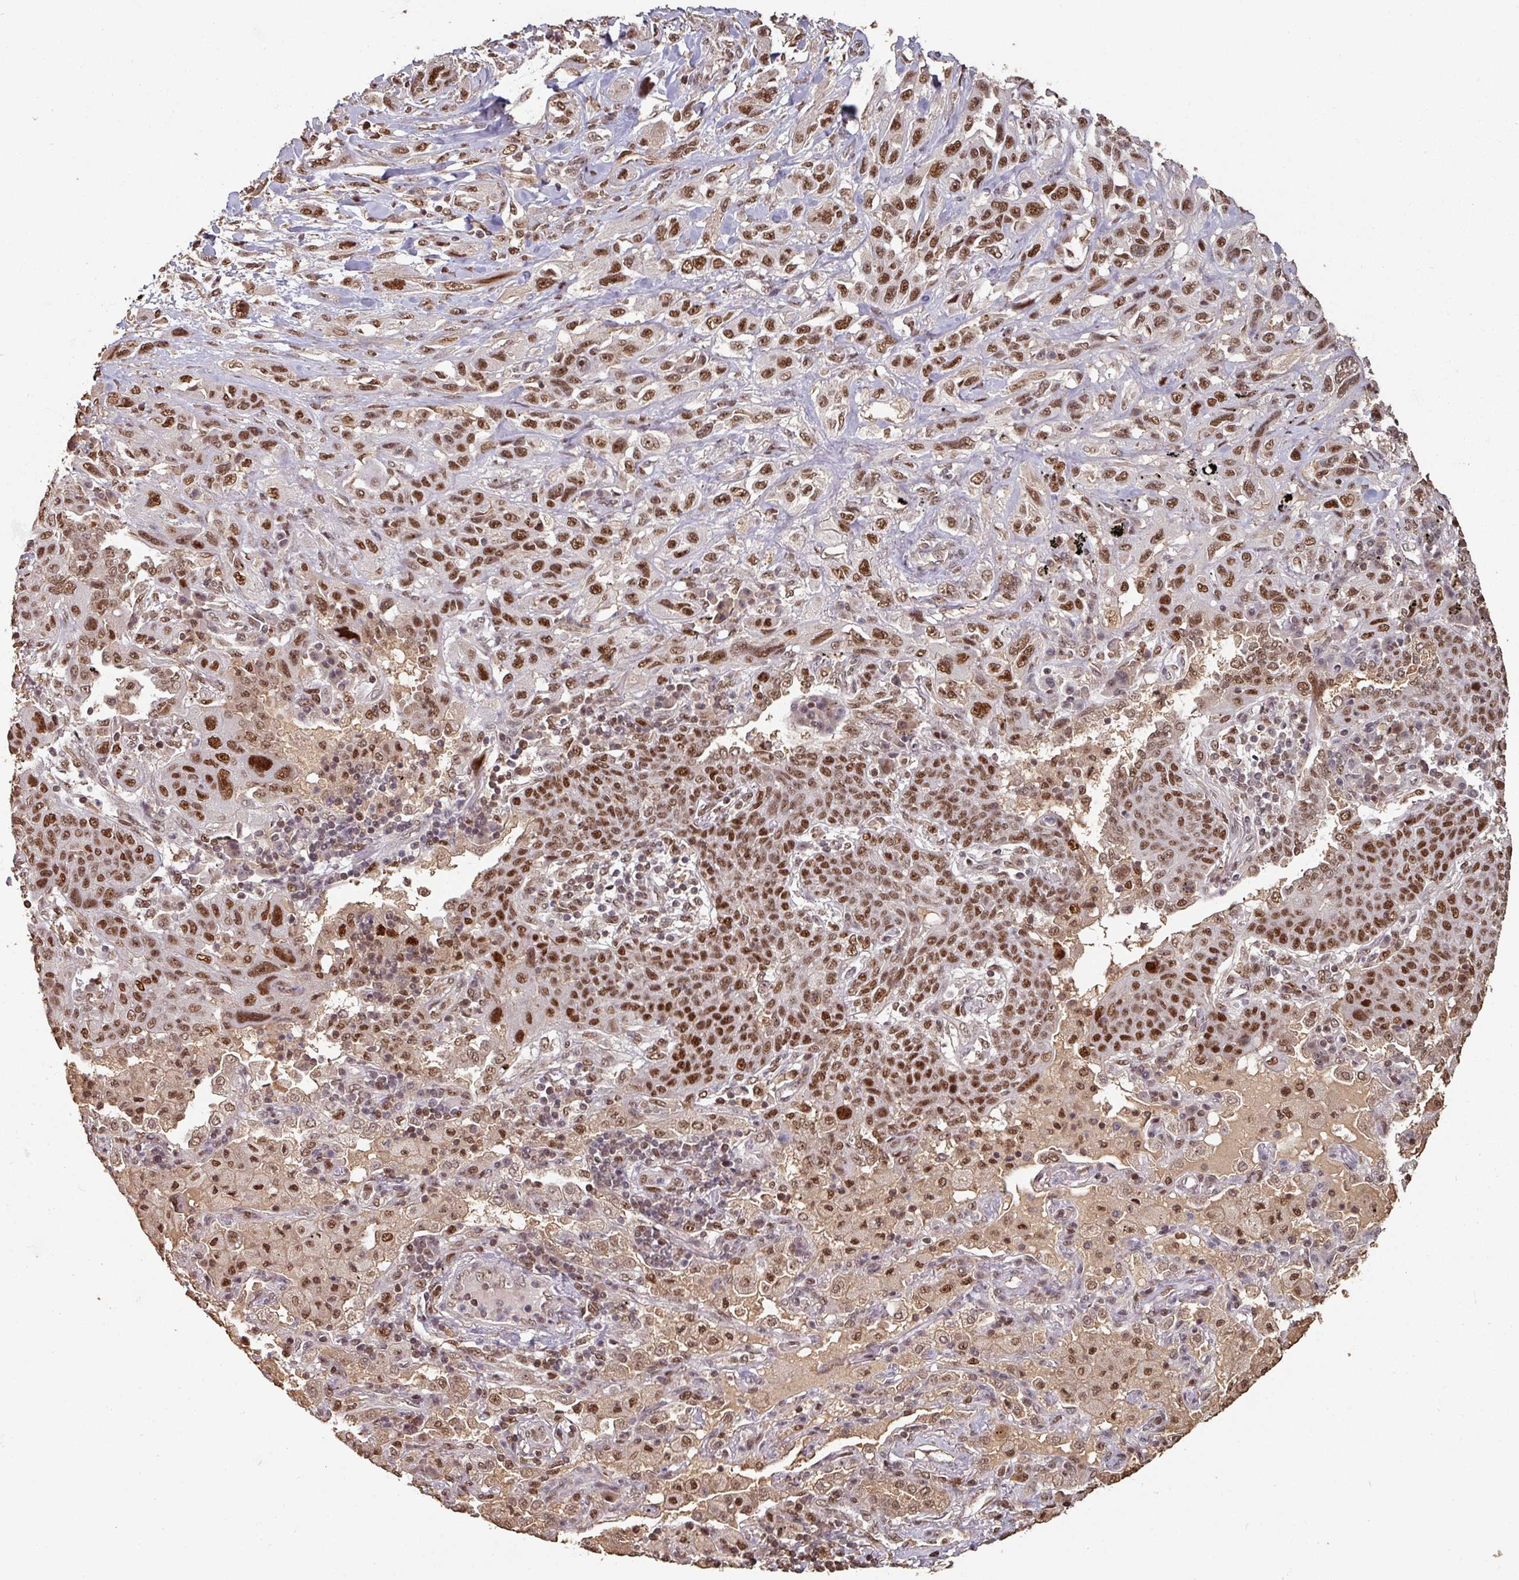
{"staining": {"intensity": "strong", "quantity": ">75%", "location": "nuclear"}, "tissue": "lung cancer", "cell_type": "Tumor cells", "image_type": "cancer", "snomed": [{"axis": "morphology", "description": "Squamous cell carcinoma, NOS"}, {"axis": "topography", "description": "Lung"}], "caption": "The micrograph displays a brown stain indicating the presence of a protein in the nuclear of tumor cells in lung cancer (squamous cell carcinoma).", "gene": "POLD1", "patient": {"sex": "female", "age": 70}}